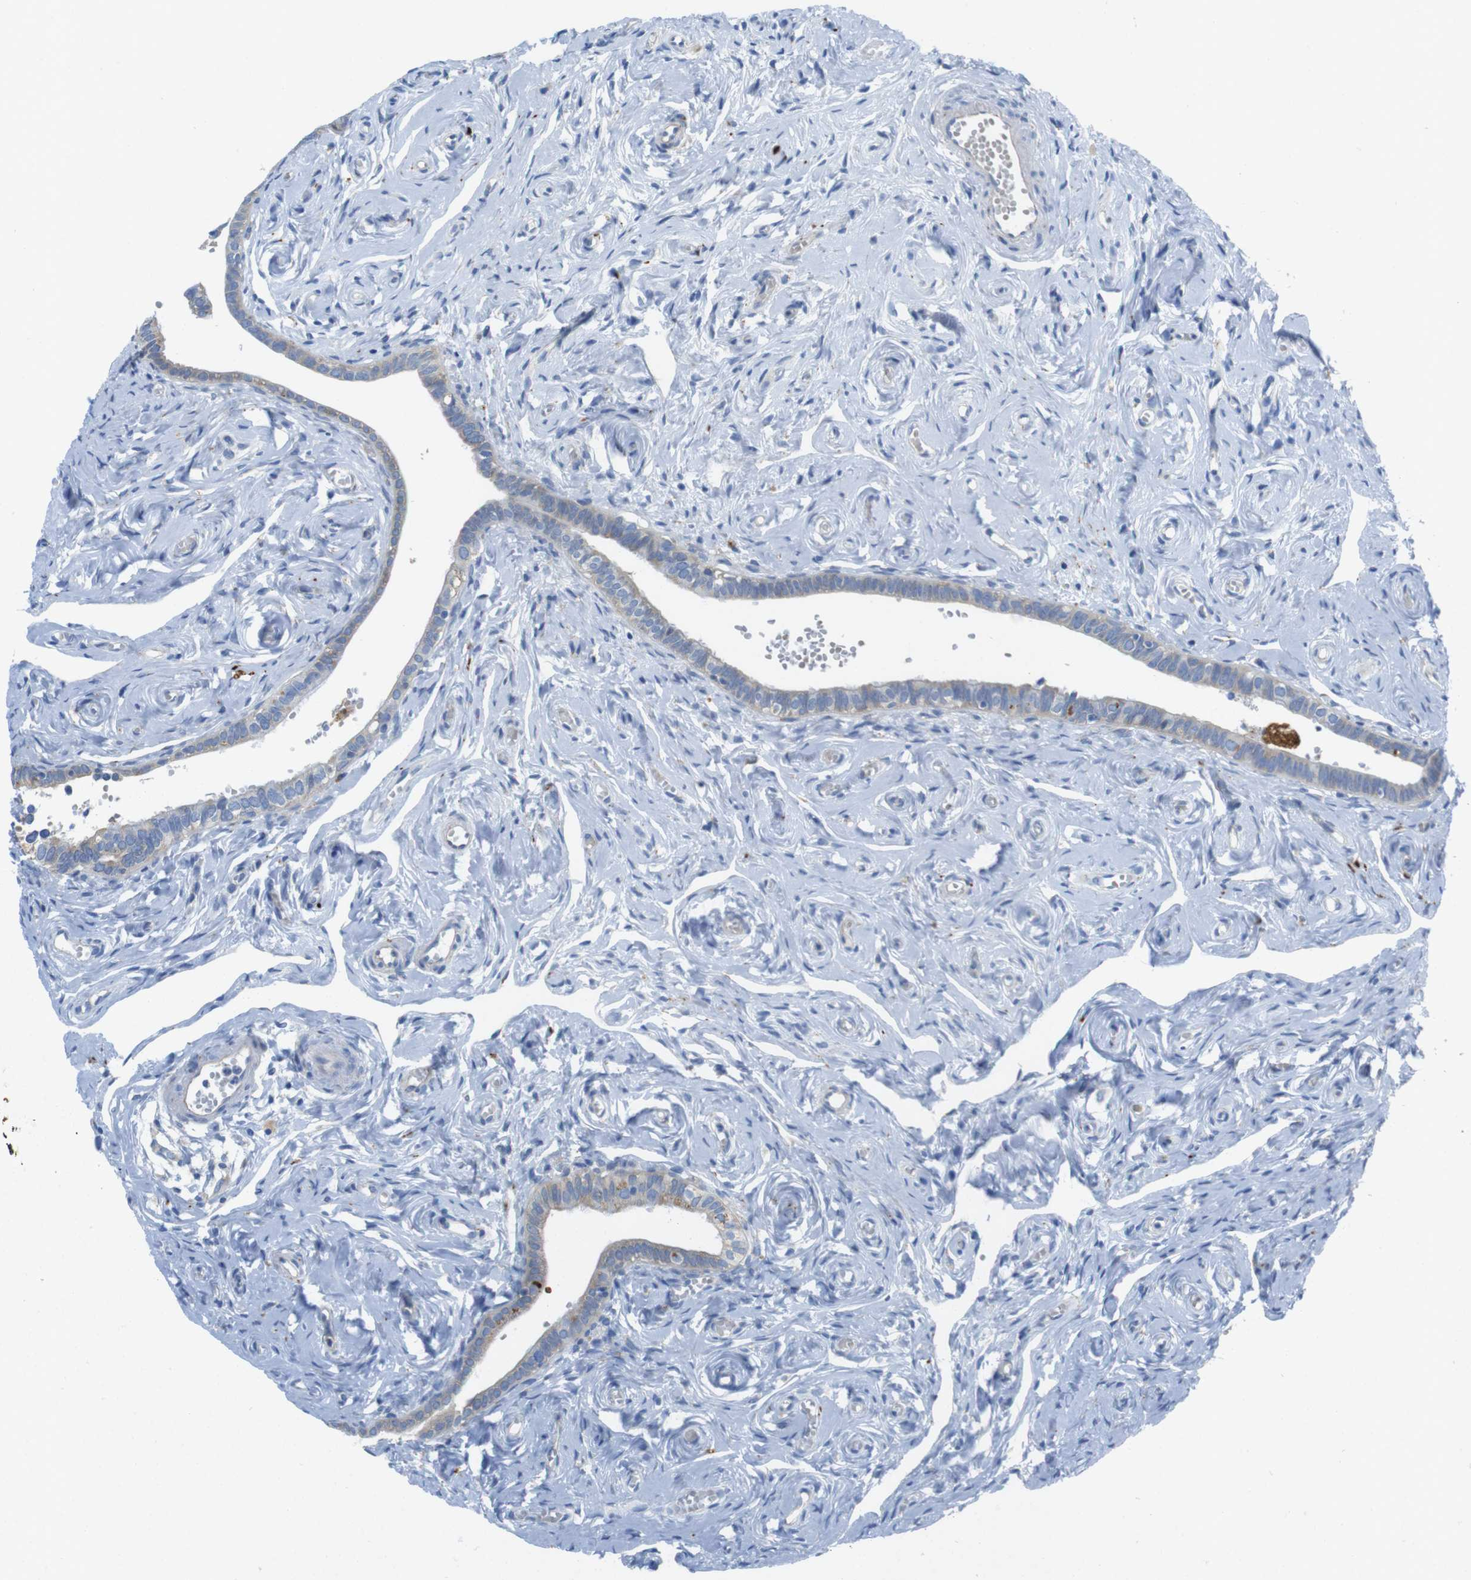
{"staining": {"intensity": "moderate", "quantity": ">75%", "location": "cytoplasmic/membranous"}, "tissue": "fallopian tube", "cell_type": "Glandular cells", "image_type": "normal", "snomed": [{"axis": "morphology", "description": "Normal tissue, NOS"}, {"axis": "topography", "description": "Fallopian tube"}], "caption": "Benign fallopian tube demonstrates moderate cytoplasmic/membranous expression in about >75% of glandular cells, visualized by immunohistochemistry.", "gene": "TMEM234", "patient": {"sex": "female", "age": 71}}